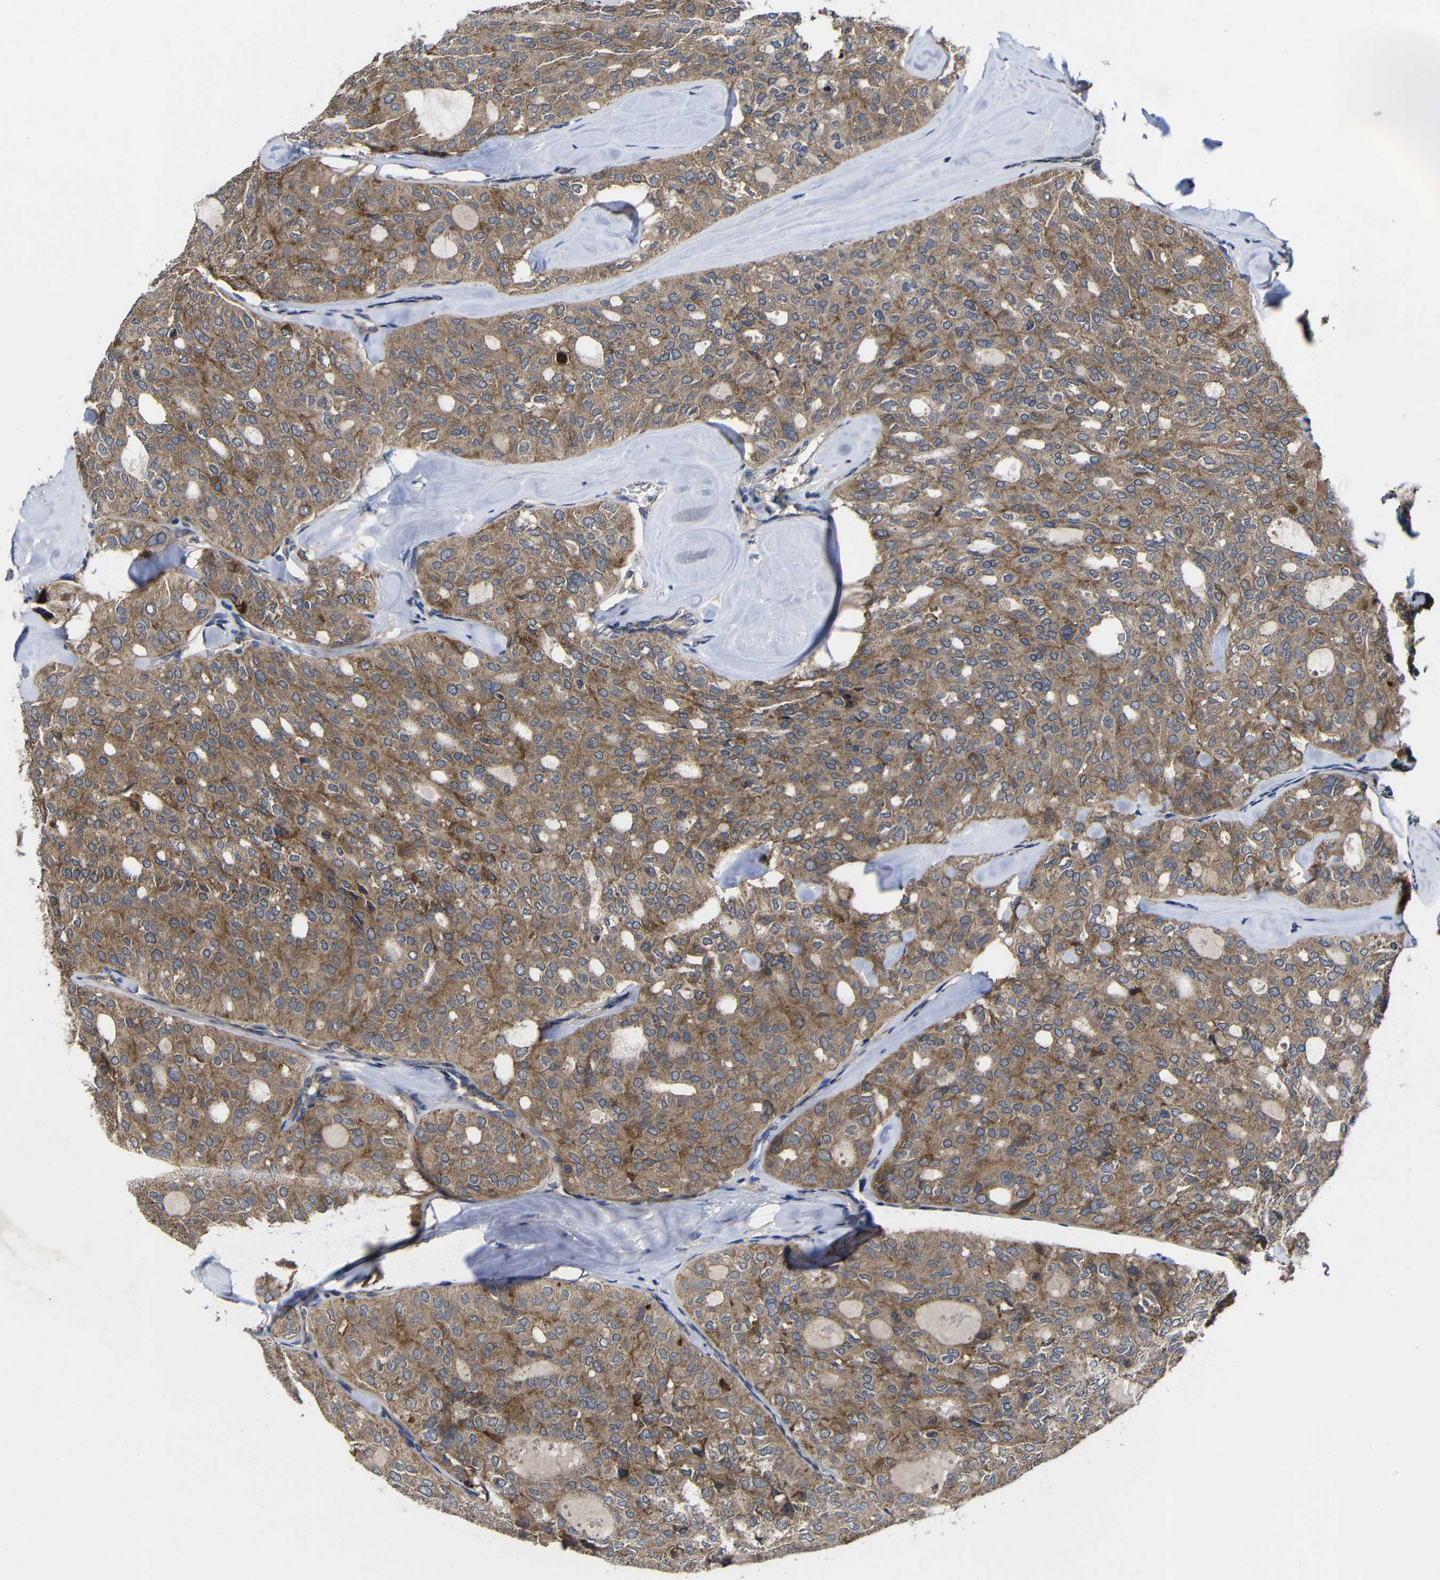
{"staining": {"intensity": "moderate", "quantity": ">75%", "location": "cytoplasmic/membranous"}, "tissue": "thyroid cancer", "cell_type": "Tumor cells", "image_type": "cancer", "snomed": [{"axis": "morphology", "description": "Follicular adenoma carcinoma, NOS"}, {"axis": "topography", "description": "Thyroid gland"}], "caption": "Immunohistochemistry (IHC) histopathology image of neoplastic tissue: human thyroid follicular adenoma carcinoma stained using IHC displays medium levels of moderate protein expression localized specifically in the cytoplasmic/membranous of tumor cells, appearing as a cytoplasmic/membranous brown color.", "gene": "LPAR5", "patient": {"sex": "male", "age": 75}}